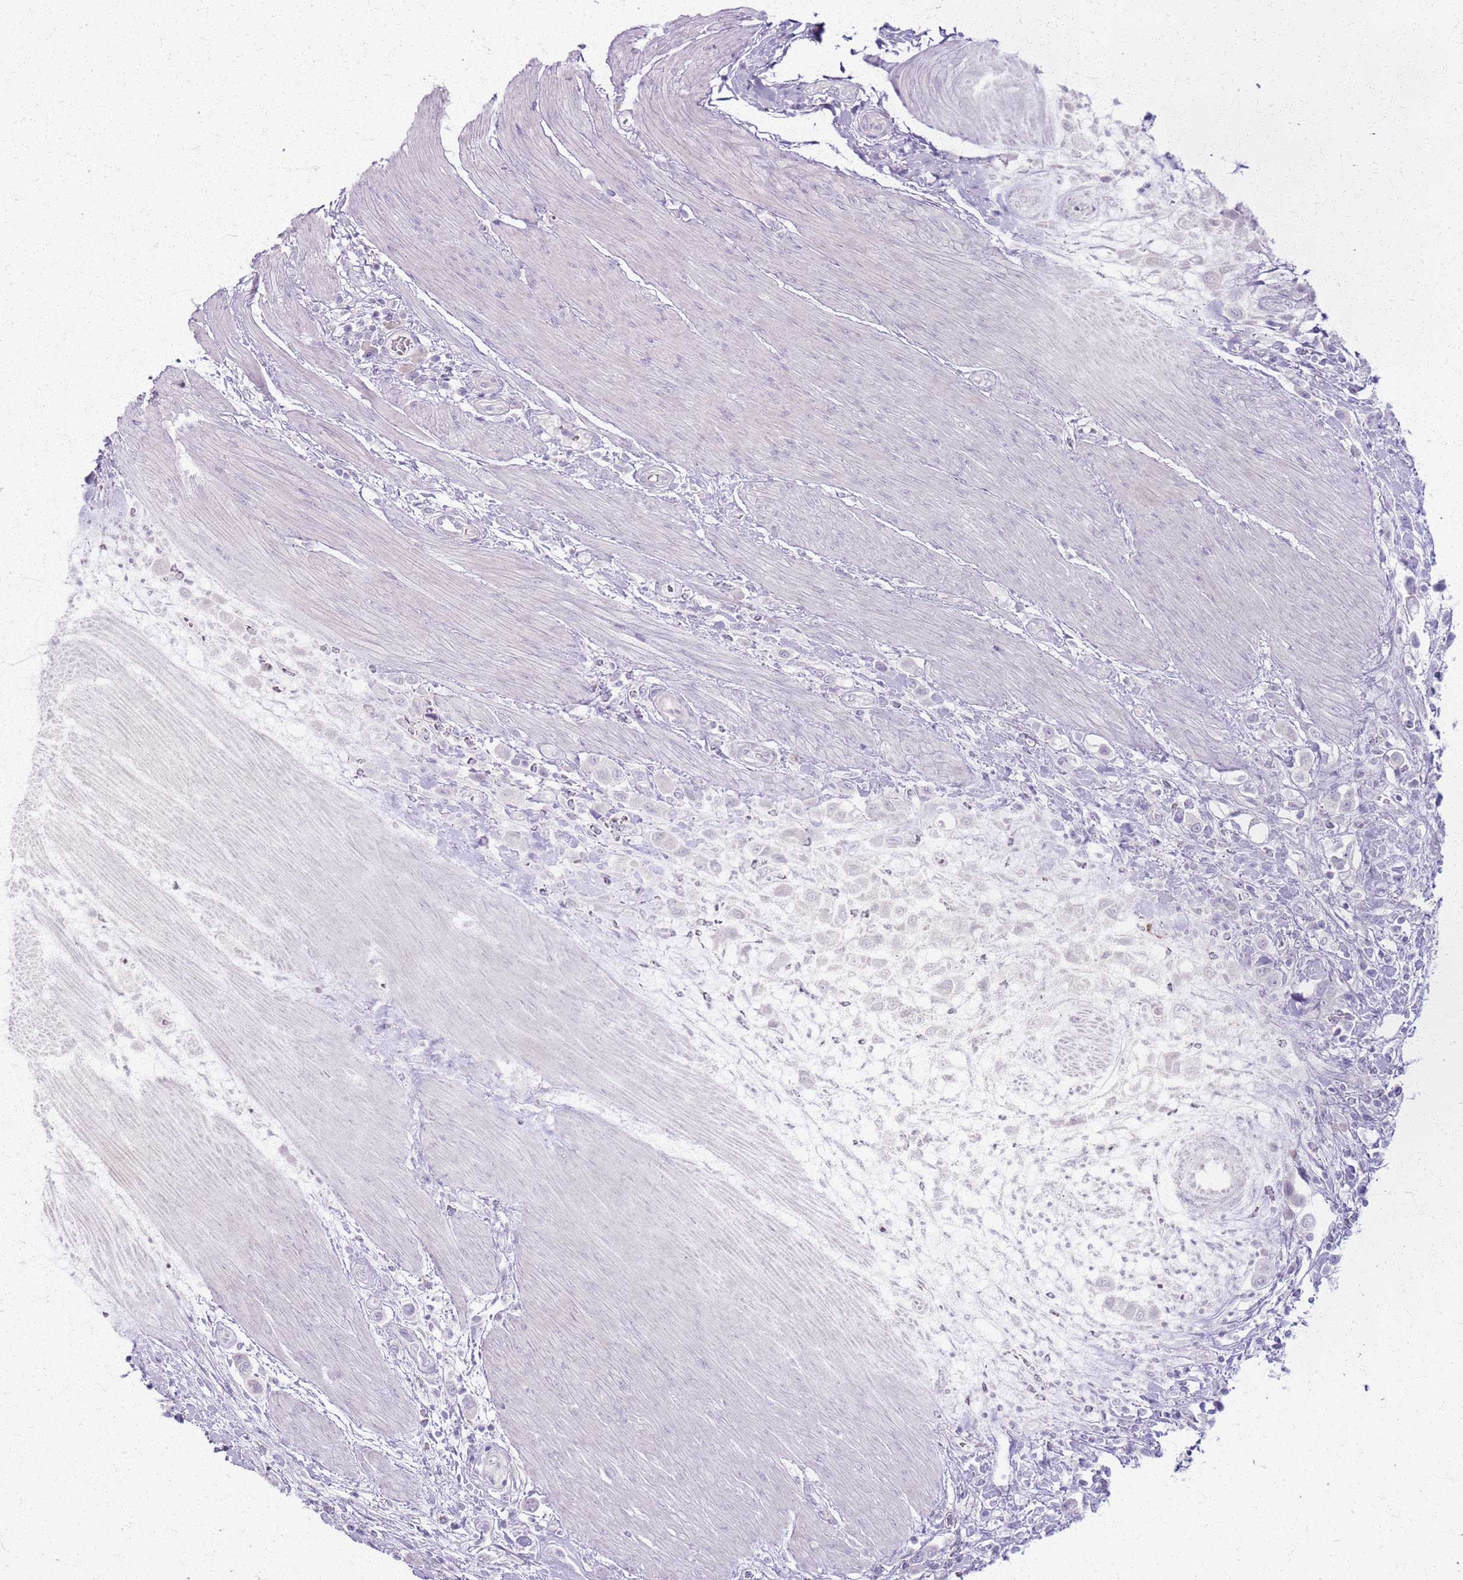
{"staining": {"intensity": "negative", "quantity": "none", "location": "none"}, "tissue": "urothelial cancer", "cell_type": "Tumor cells", "image_type": "cancer", "snomed": [{"axis": "morphology", "description": "Urothelial carcinoma, High grade"}, {"axis": "topography", "description": "Urinary bladder"}], "caption": "Protein analysis of urothelial cancer demonstrates no significant staining in tumor cells. Nuclei are stained in blue.", "gene": "CSRP3", "patient": {"sex": "male", "age": 50}}